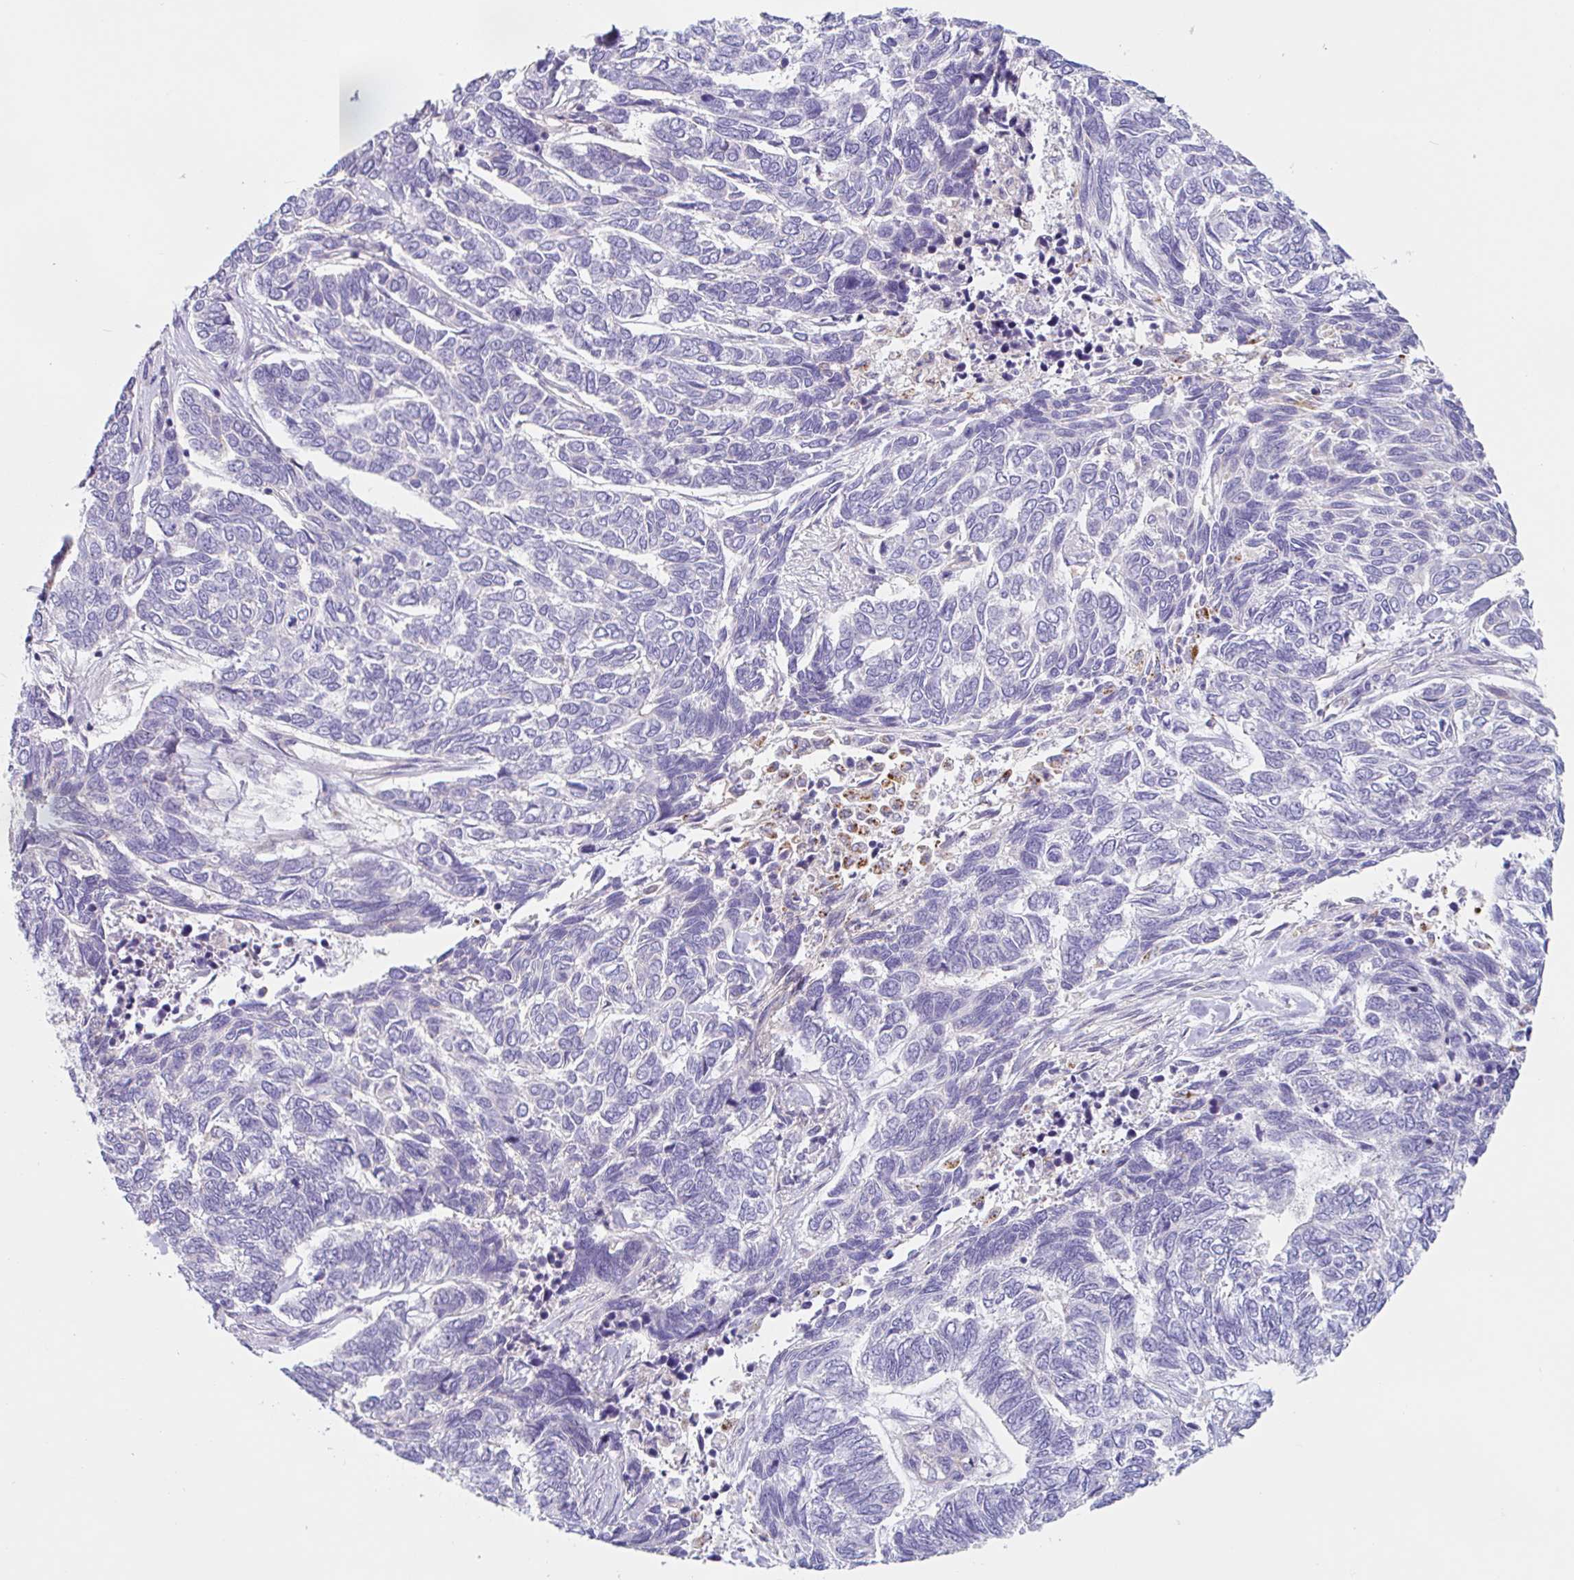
{"staining": {"intensity": "negative", "quantity": "none", "location": "none"}, "tissue": "skin cancer", "cell_type": "Tumor cells", "image_type": "cancer", "snomed": [{"axis": "morphology", "description": "Basal cell carcinoma"}, {"axis": "topography", "description": "Skin"}], "caption": "There is no significant expression in tumor cells of skin cancer (basal cell carcinoma). (Immunohistochemistry, brightfield microscopy, high magnification).", "gene": "LENG9", "patient": {"sex": "female", "age": 65}}